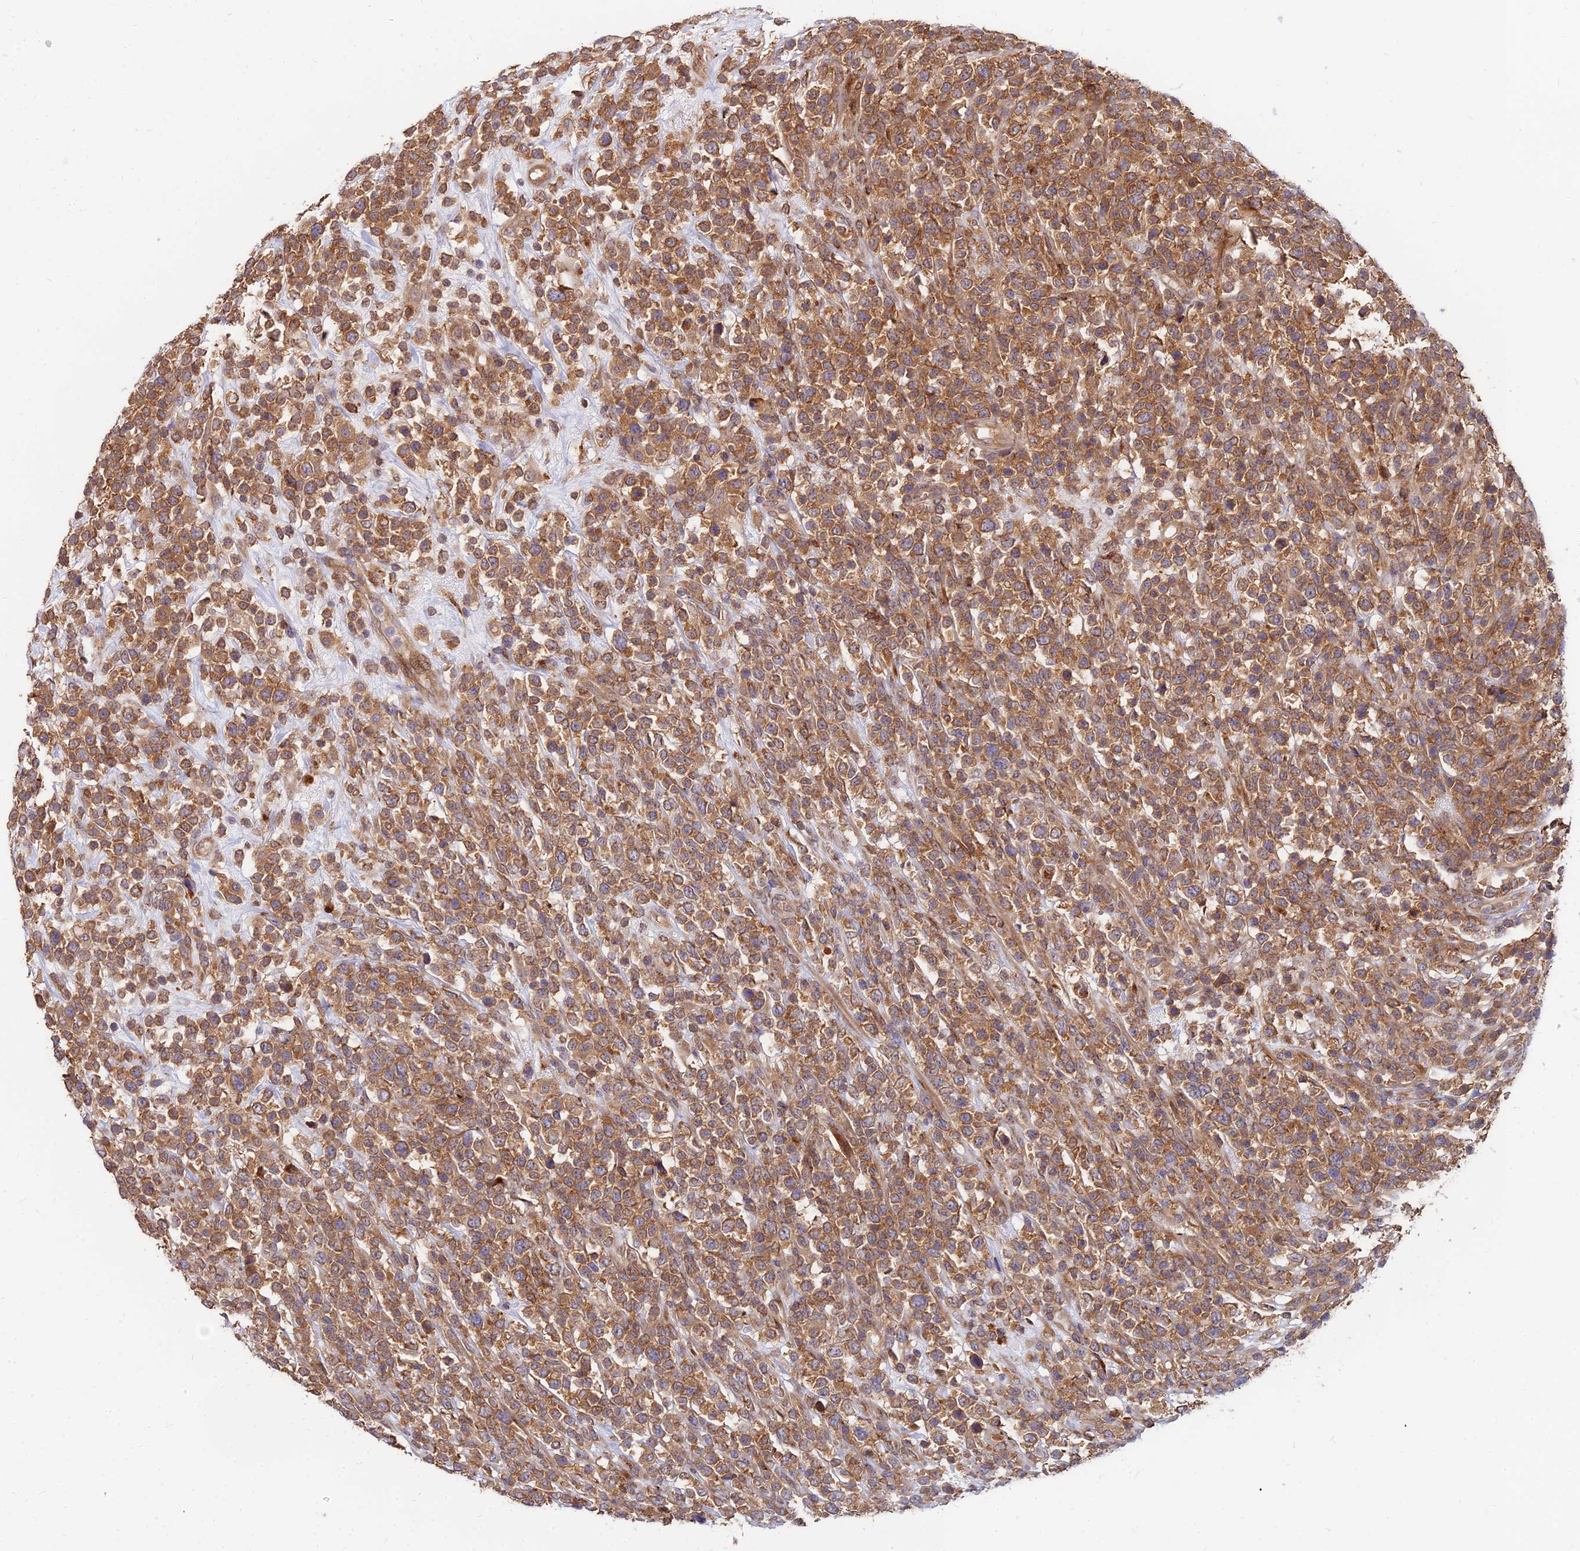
{"staining": {"intensity": "moderate", "quantity": ">75%", "location": "cytoplasmic/membranous"}, "tissue": "lymphoma", "cell_type": "Tumor cells", "image_type": "cancer", "snomed": [{"axis": "morphology", "description": "Malignant lymphoma, non-Hodgkin's type, High grade"}, {"axis": "topography", "description": "Colon"}], "caption": "Immunohistochemistry (IHC) image of human malignant lymphoma, non-Hodgkin's type (high-grade) stained for a protein (brown), which shows medium levels of moderate cytoplasmic/membranous staining in about >75% of tumor cells.", "gene": "CCT6B", "patient": {"sex": "female", "age": 53}}